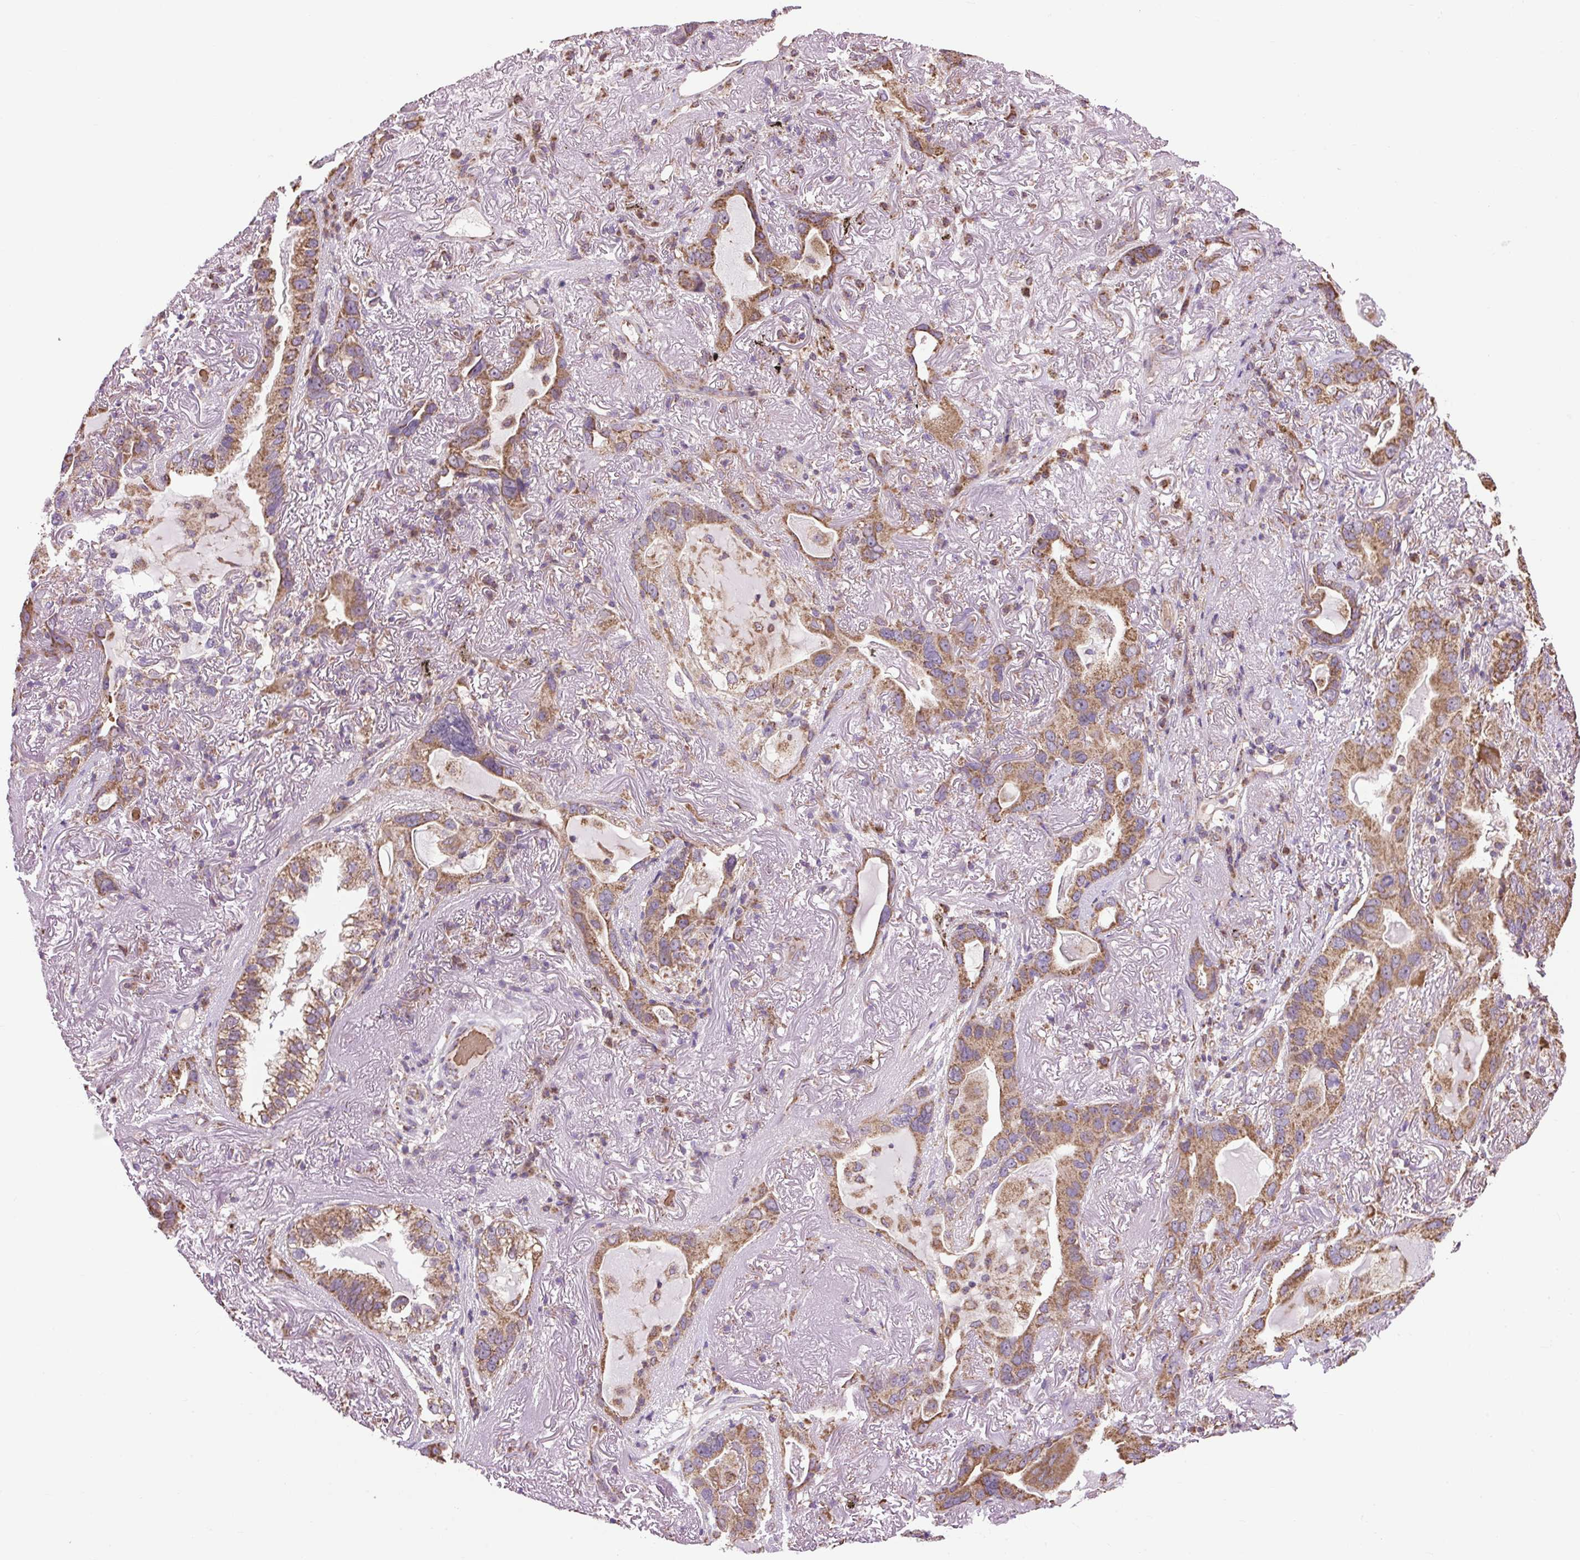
{"staining": {"intensity": "moderate", "quantity": ">75%", "location": "cytoplasmic/membranous"}, "tissue": "lung cancer", "cell_type": "Tumor cells", "image_type": "cancer", "snomed": [{"axis": "morphology", "description": "Adenocarcinoma, NOS"}, {"axis": "topography", "description": "Lung"}], "caption": "There is medium levels of moderate cytoplasmic/membranous staining in tumor cells of lung adenocarcinoma, as demonstrated by immunohistochemical staining (brown color).", "gene": "PLCG1", "patient": {"sex": "female", "age": 69}}